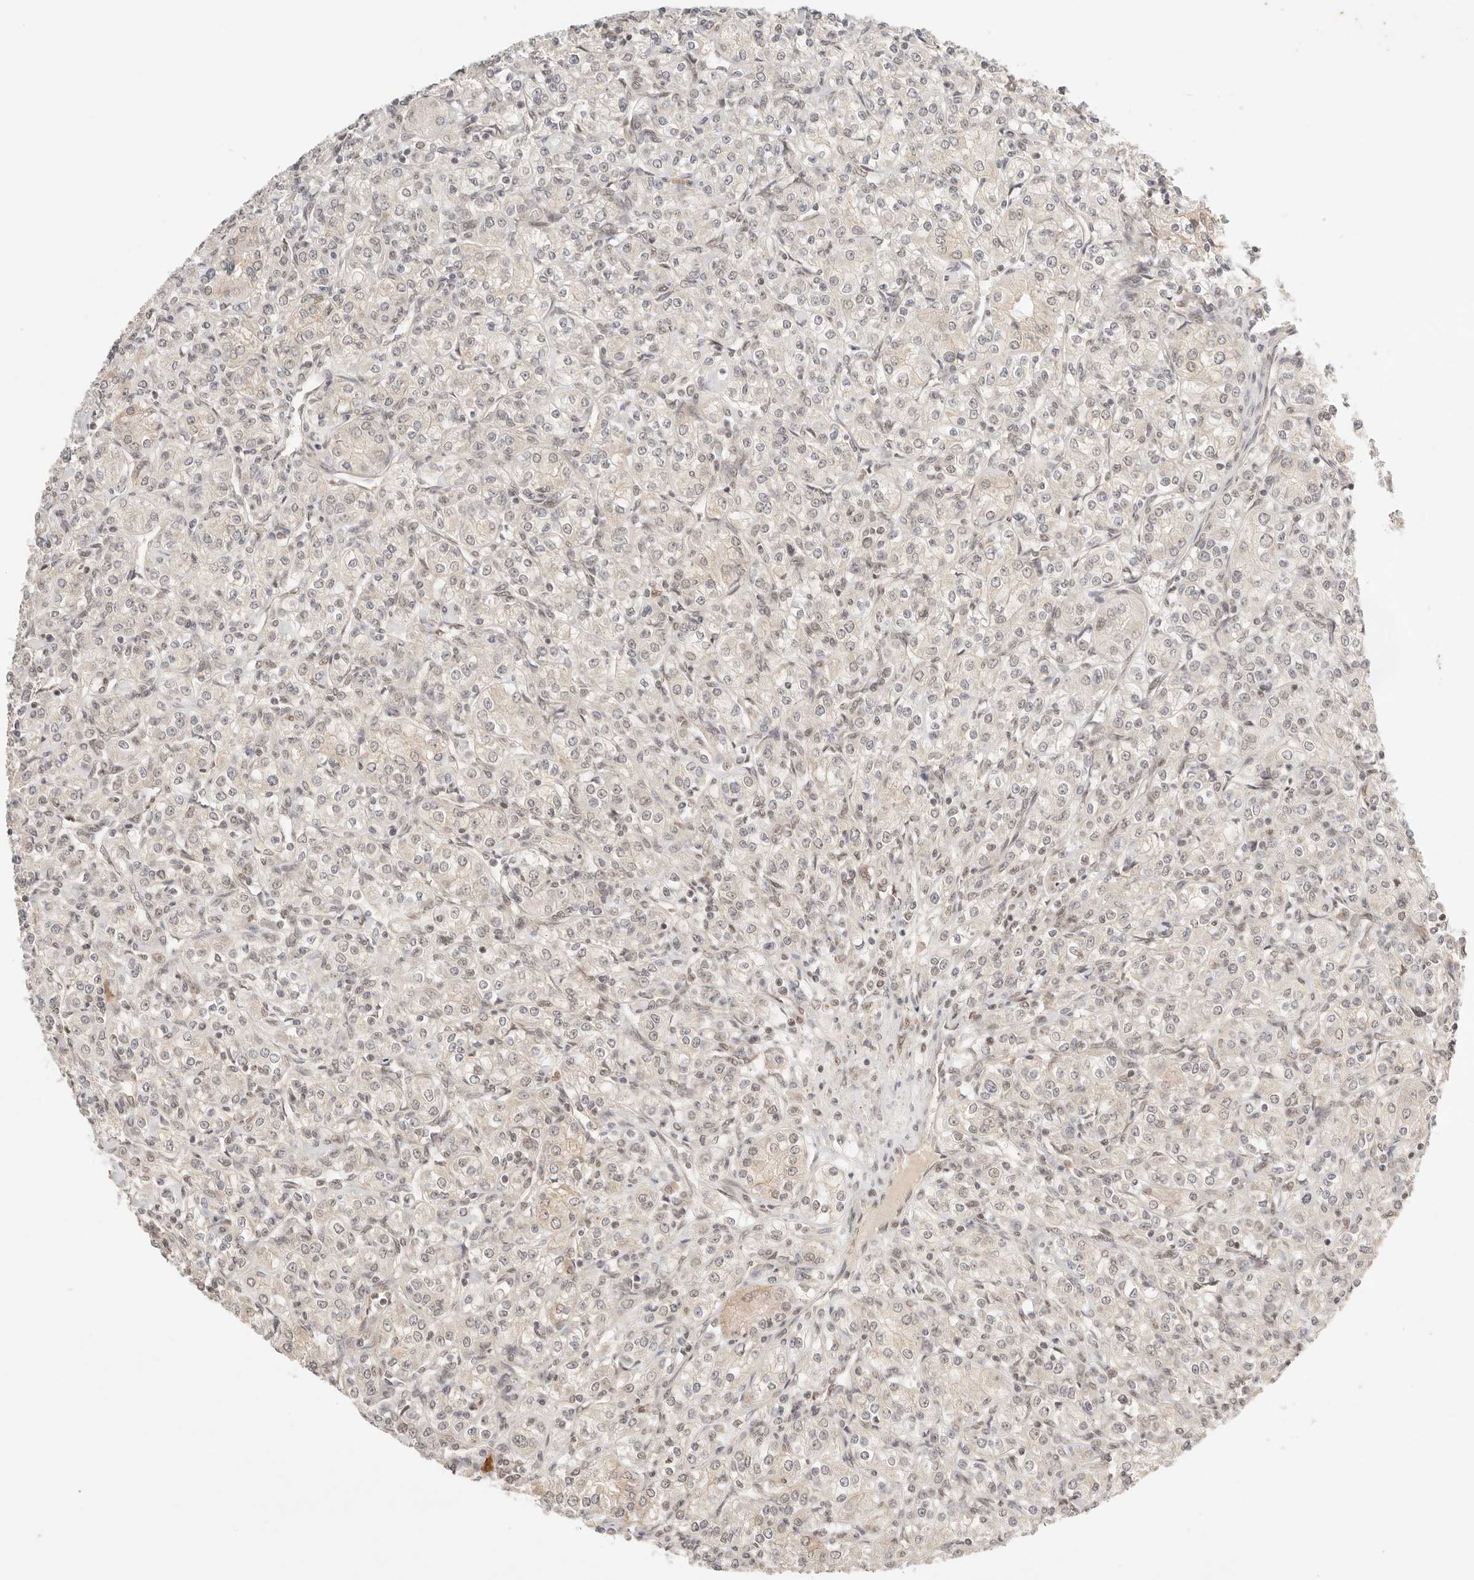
{"staining": {"intensity": "weak", "quantity": "<25%", "location": "nuclear"}, "tissue": "renal cancer", "cell_type": "Tumor cells", "image_type": "cancer", "snomed": [{"axis": "morphology", "description": "Adenocarcinoma, NOS"}, {"axis": "topography", "description": "Kidney"}], "caption": "Tumor cells are negative for protein expression in human renal cancer (adenocarcinoma). (DAB immunohistochemistry (IHC), high magnification).", "gene": "GTF2E2", "patient": {"sex": "male", "age": 77}}